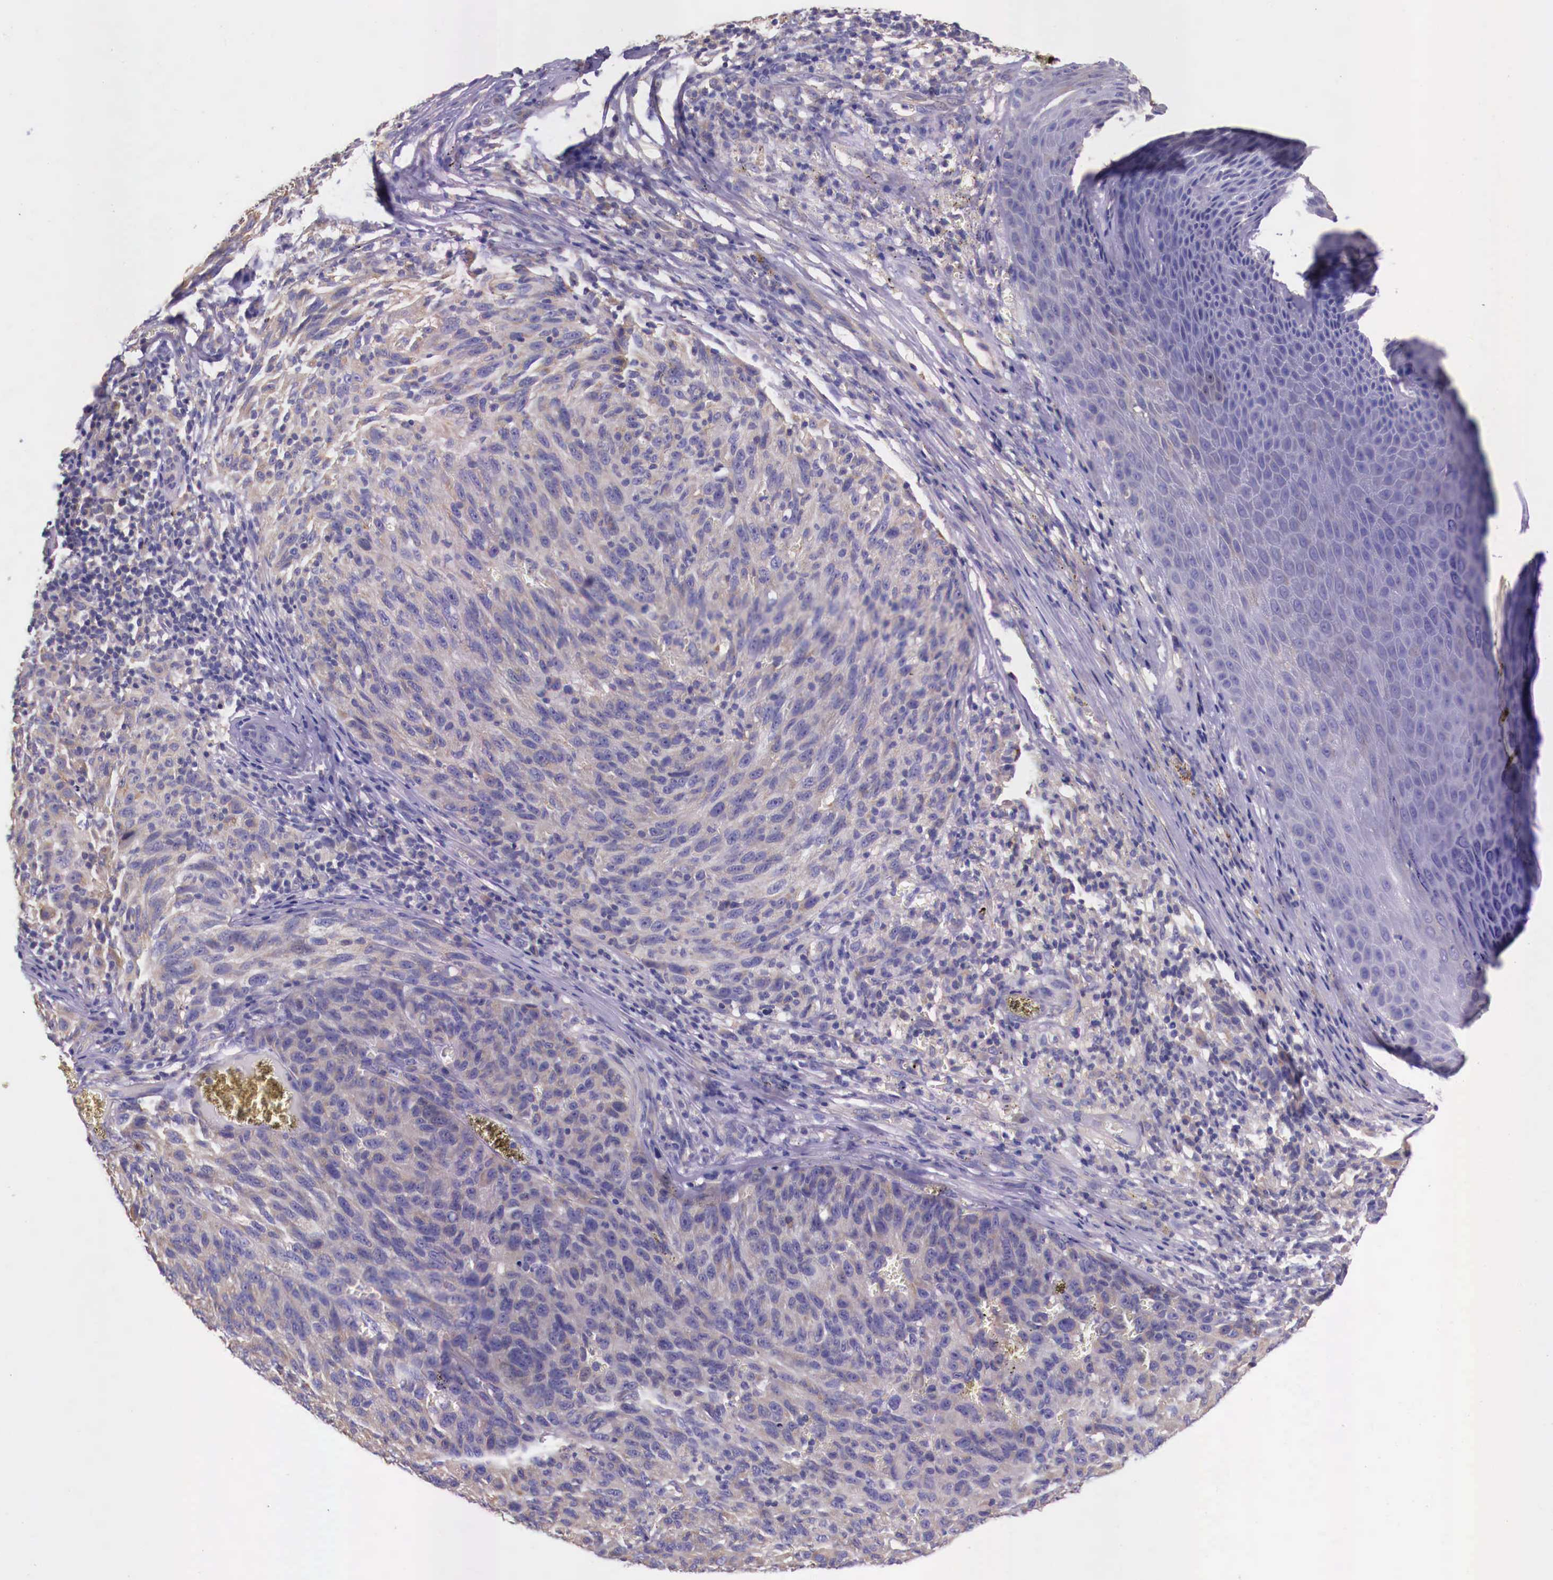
{"staining": {"intensity": "weak", "quantity": "25%-75%", "location": "cytoplasmic/membranous"}, "tissue": "melanoma", "cell_type": "Tumor cells", "image_type": "cancer", "snomed": [{"axis": "morphology", "description": "Malignant melanoma, NOS"}, {"axis": "topography", "description": "Skin"}], "caption": "Immunohistochemical staining of human malignant melanoma reveals low levels of weak cytoplasmic/membranous staining in about 25%-75% of tumor cells.", "gene": "GRIPAP1", "patient": {"sex": "male", "age": 76}}